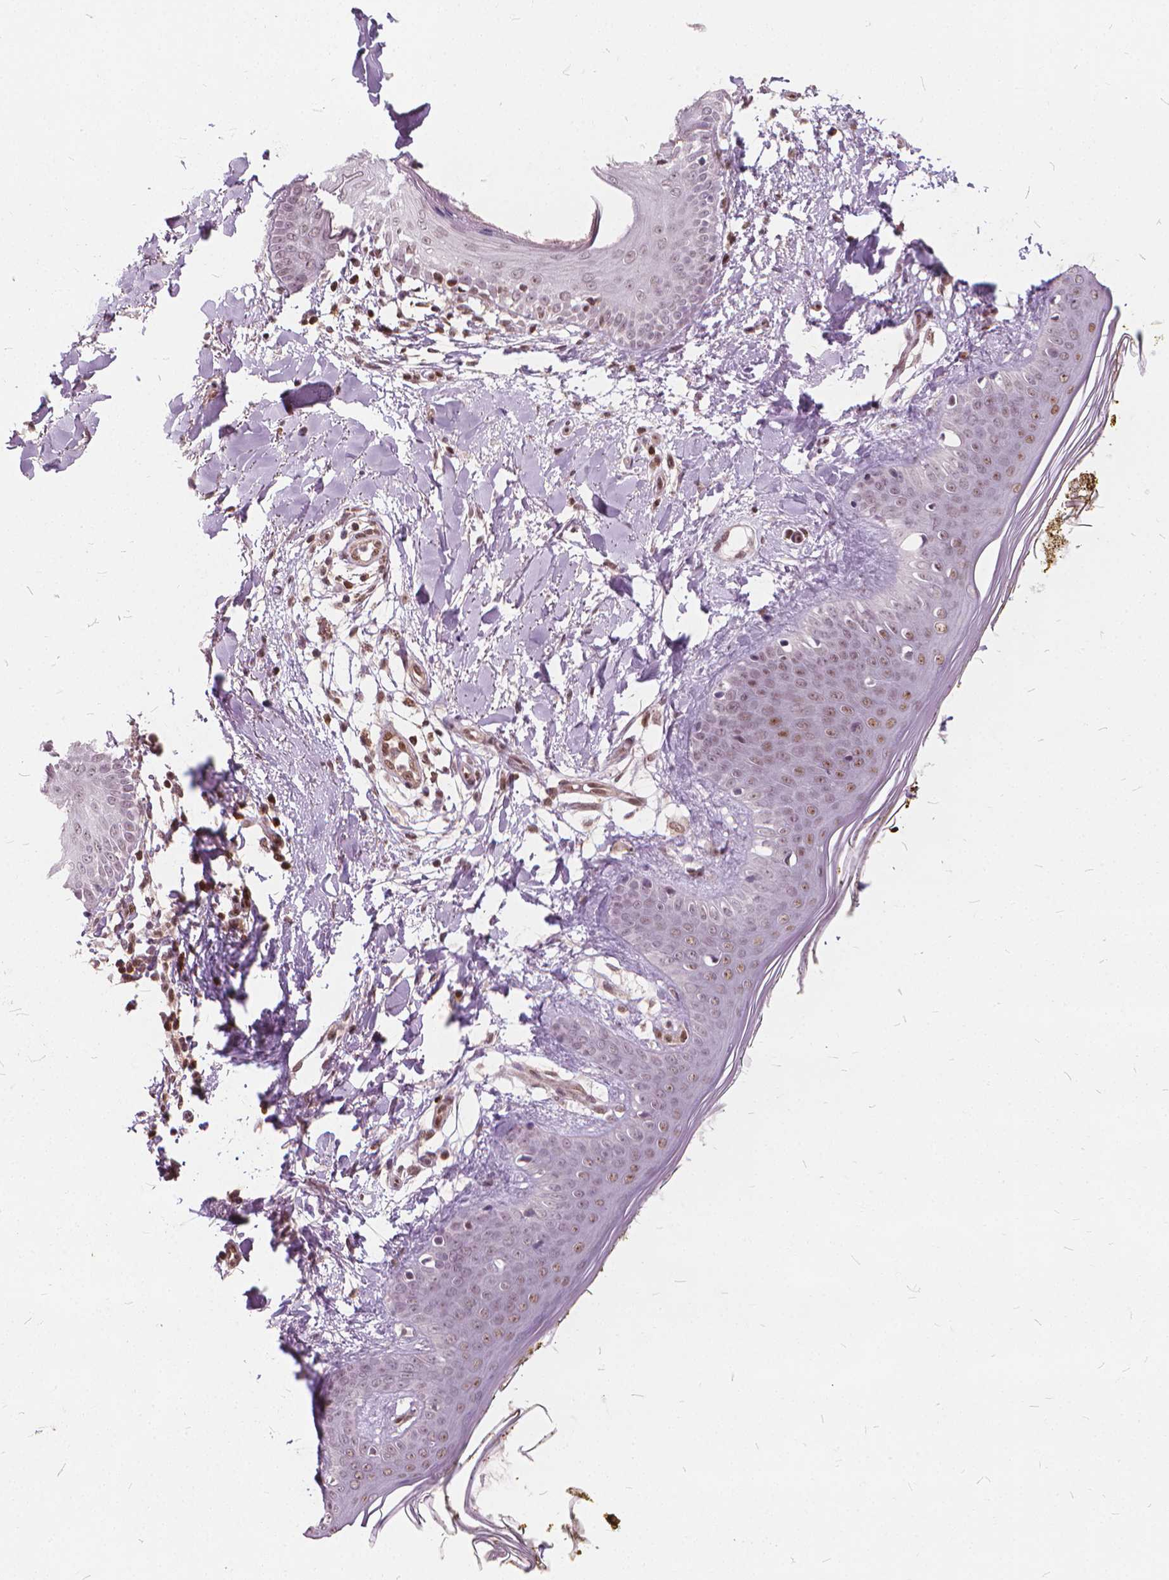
{"staining": {"intensity": "weak", "quantity": ">75%", "location": "nuclear"}, "tissue": "skin", "cell_type": "Fibroblasts", "image_type": "normal", "snomed": [{"axis": "morphology", "description": "Normal tissue, NOS"}, {"axis": "topography", "description": "Skin"}], "caption": "Immunohistochemical staining of normal human skin shows low levels of weak nuclear positivity in approximately >75% of fibroblasts. Nuclei are stained in blue.", "gene": "STAT5B", "patient": {"sex": "female", "age": 34}}